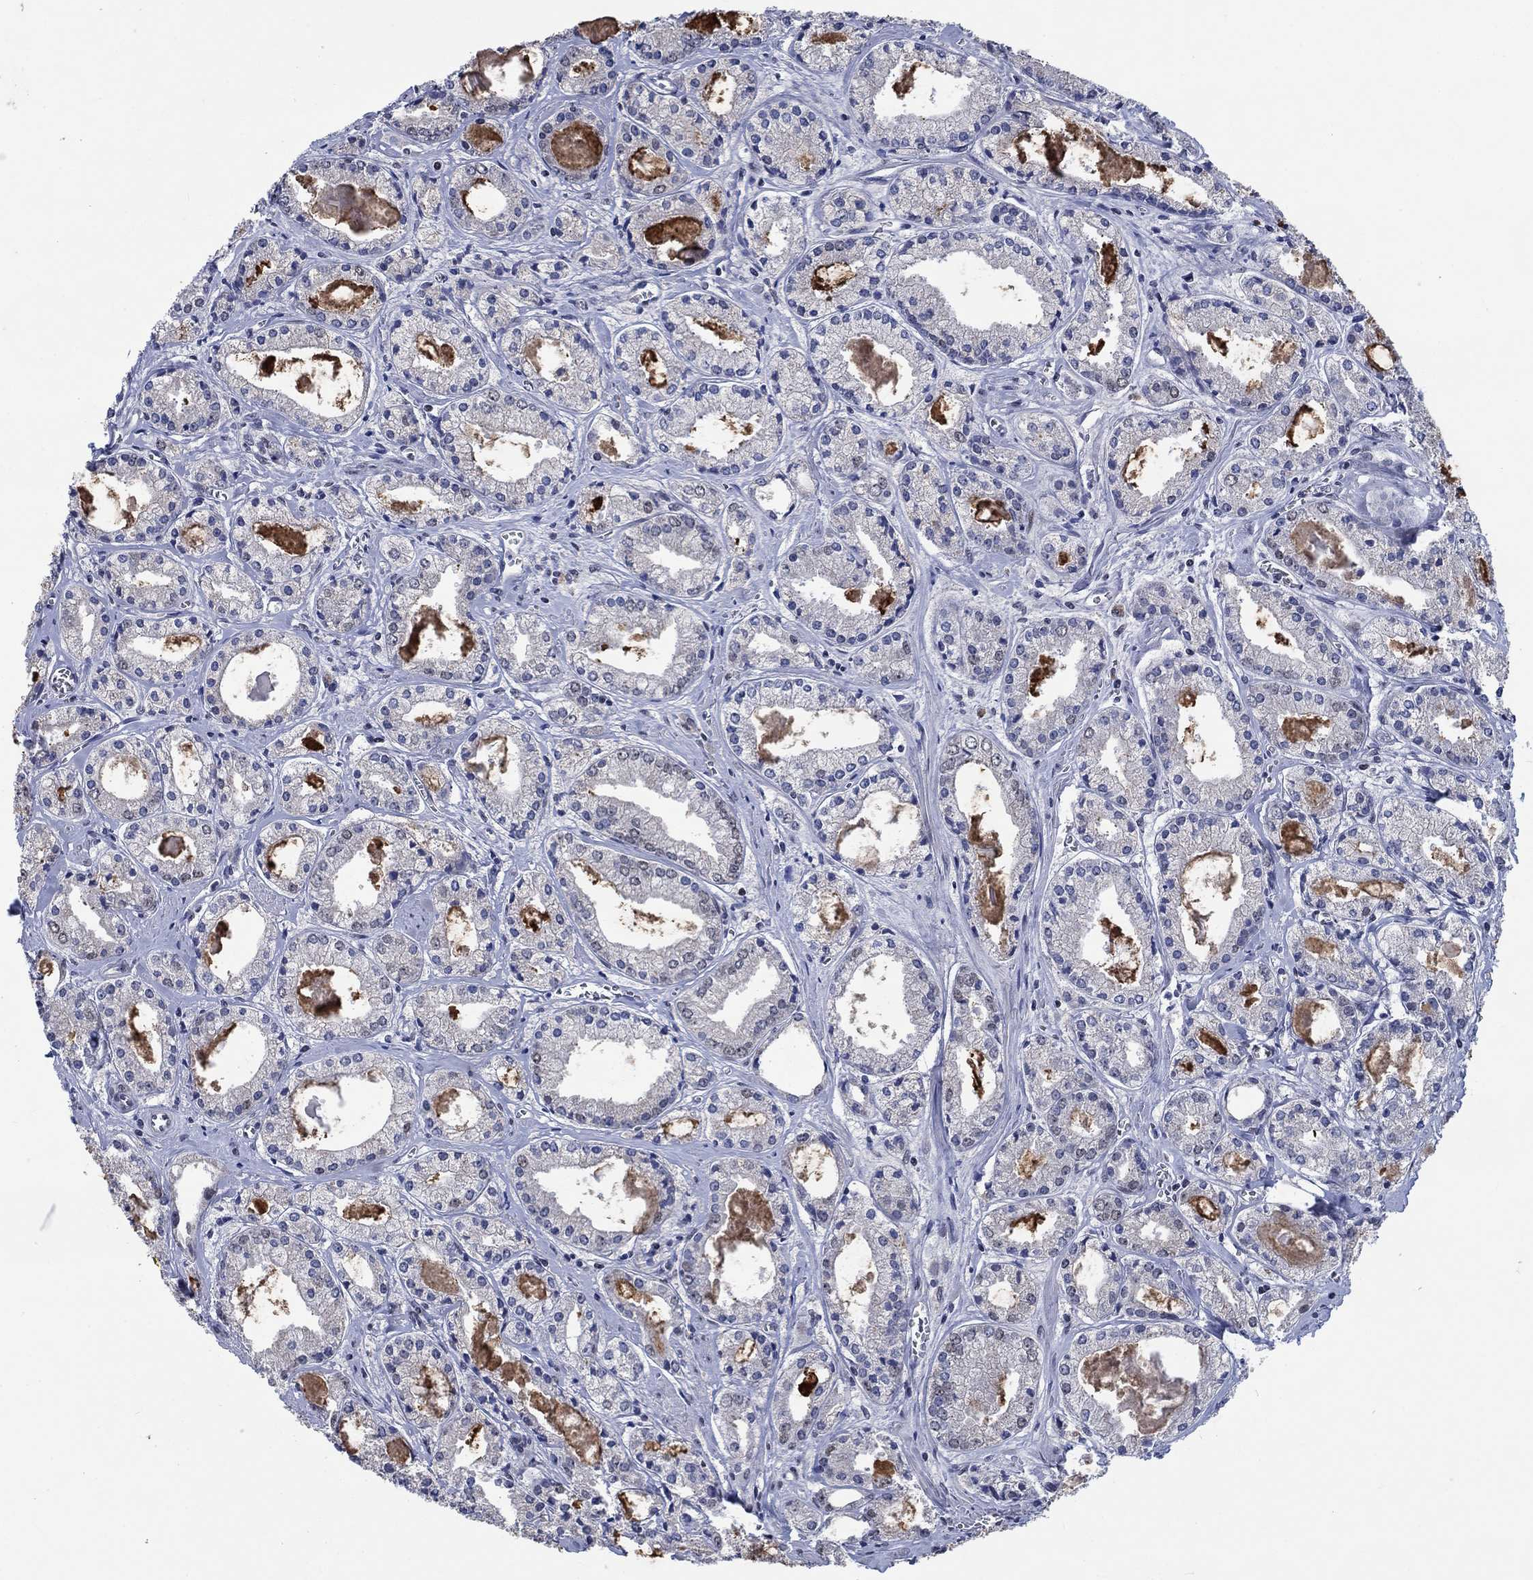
{"staining": {"intensity": "negative", "quantity": "none", "location": "none"}, "tissue": "prostate cancer", "cell_type": "Tumor cells", "image_type": "cancer", "snomed": [{"axis": "morphology", "description": "Adenocarcinoma, NOS"}, {"axis": "topography", "description": "Prostate"}], "caption": "IHC micrograph of neoplastic tissue: human prostate adenocarcinoma stained with DAB demonstrates no significant protein positivity in tumor cells.", "gene": "HTN1", "patient": {"sex": "male", "age": 72}}